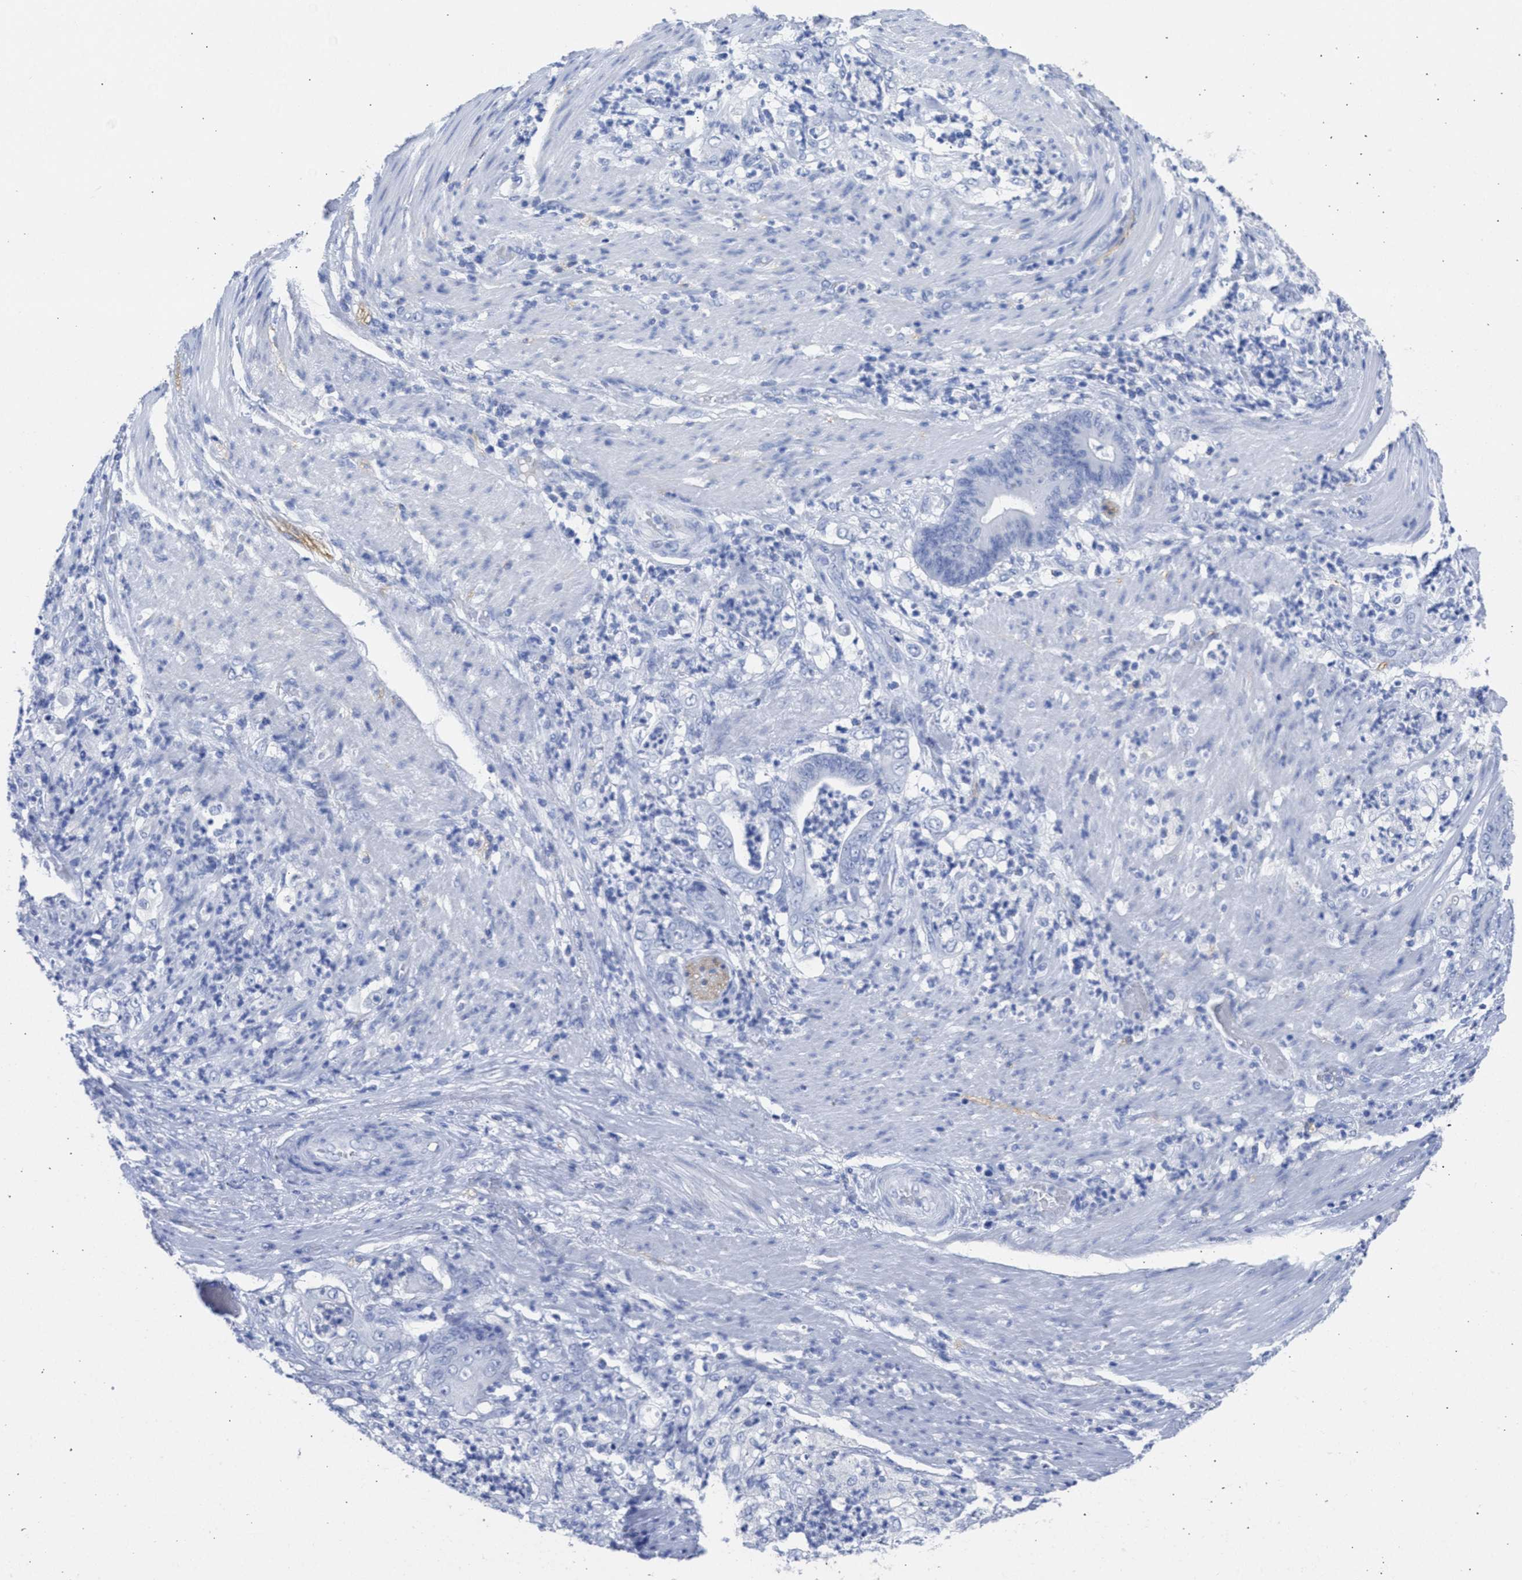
{"staining": {"intensity": "negative", "quantity": "none", "location": "none"}, "tissue": "stomach cancer", "cell_type": "Tumor cells", "image_type": "cancer", "snomed": [{"axis": "morphology", "description": "Adenocarcinoma, NOS"}, {"axis": "topography", "description": "Stomach"}], "caption": "This is an immunohistochemistry image of stomach cancer (adenocarcinoma). There is no staining in tumor cells.", "gene": "NCAM1", "patient": {"sex": "female", "age": 73}}